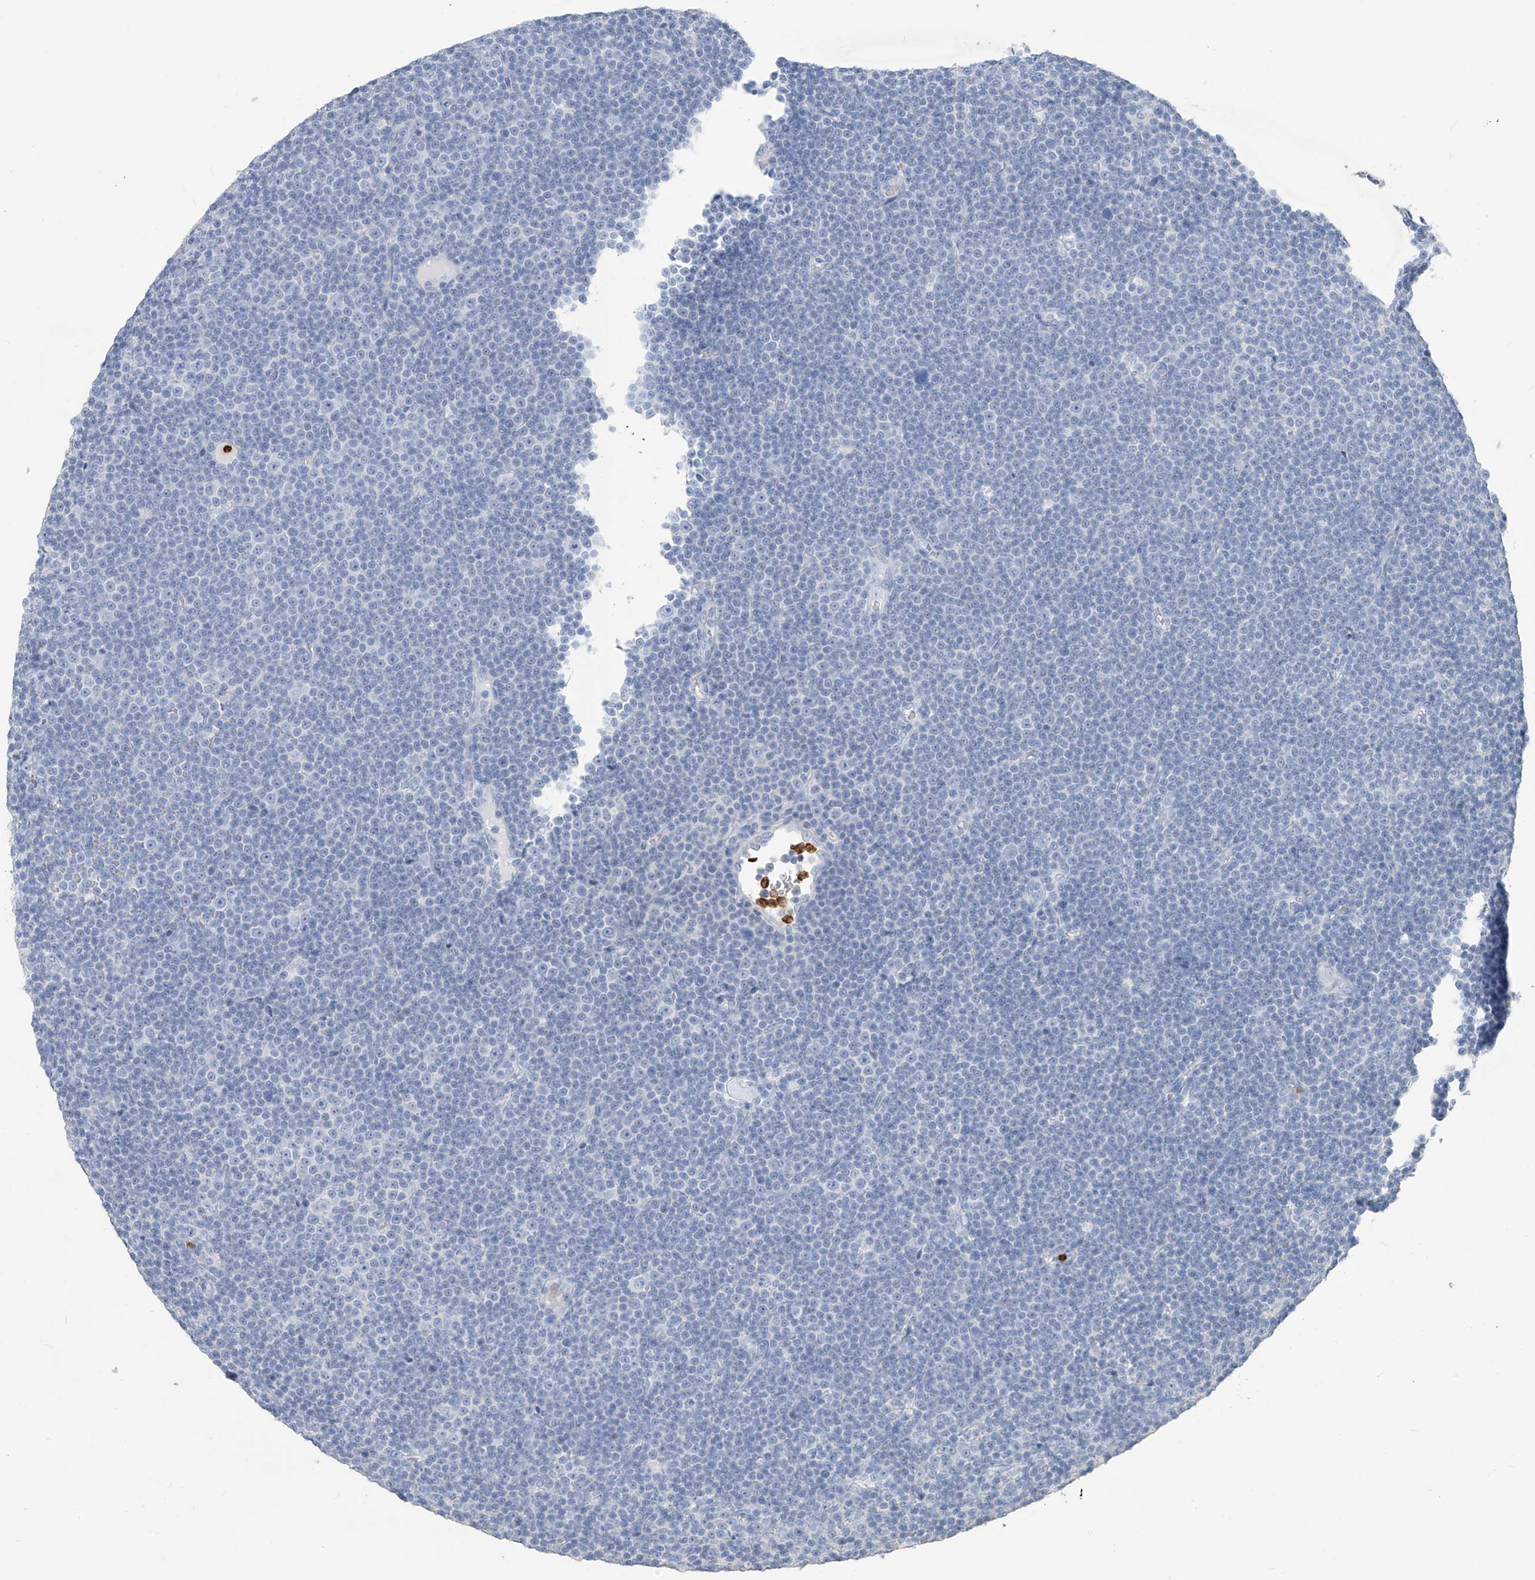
{"staining": {"intensity": "negative", "quantity": "none", "location": "none"}, "tissue": "lymphoma", "cell_type": "Tumor cells", "image_type": "cancer", "snomed": [{"axis": "morphology", "description": "Malignant lymphoma, non-Hodgkin's type, Low grade"}, {"axis": "topography", "description": "Lymph node"}], "caption": "This is an IHC image of malignant lymphoma, non-Hodgkin's type (low-grade). There is no expression in tumor cells.", "gene": "PAFAH1B3", "patient": {"sex": "female", "age": 67}}